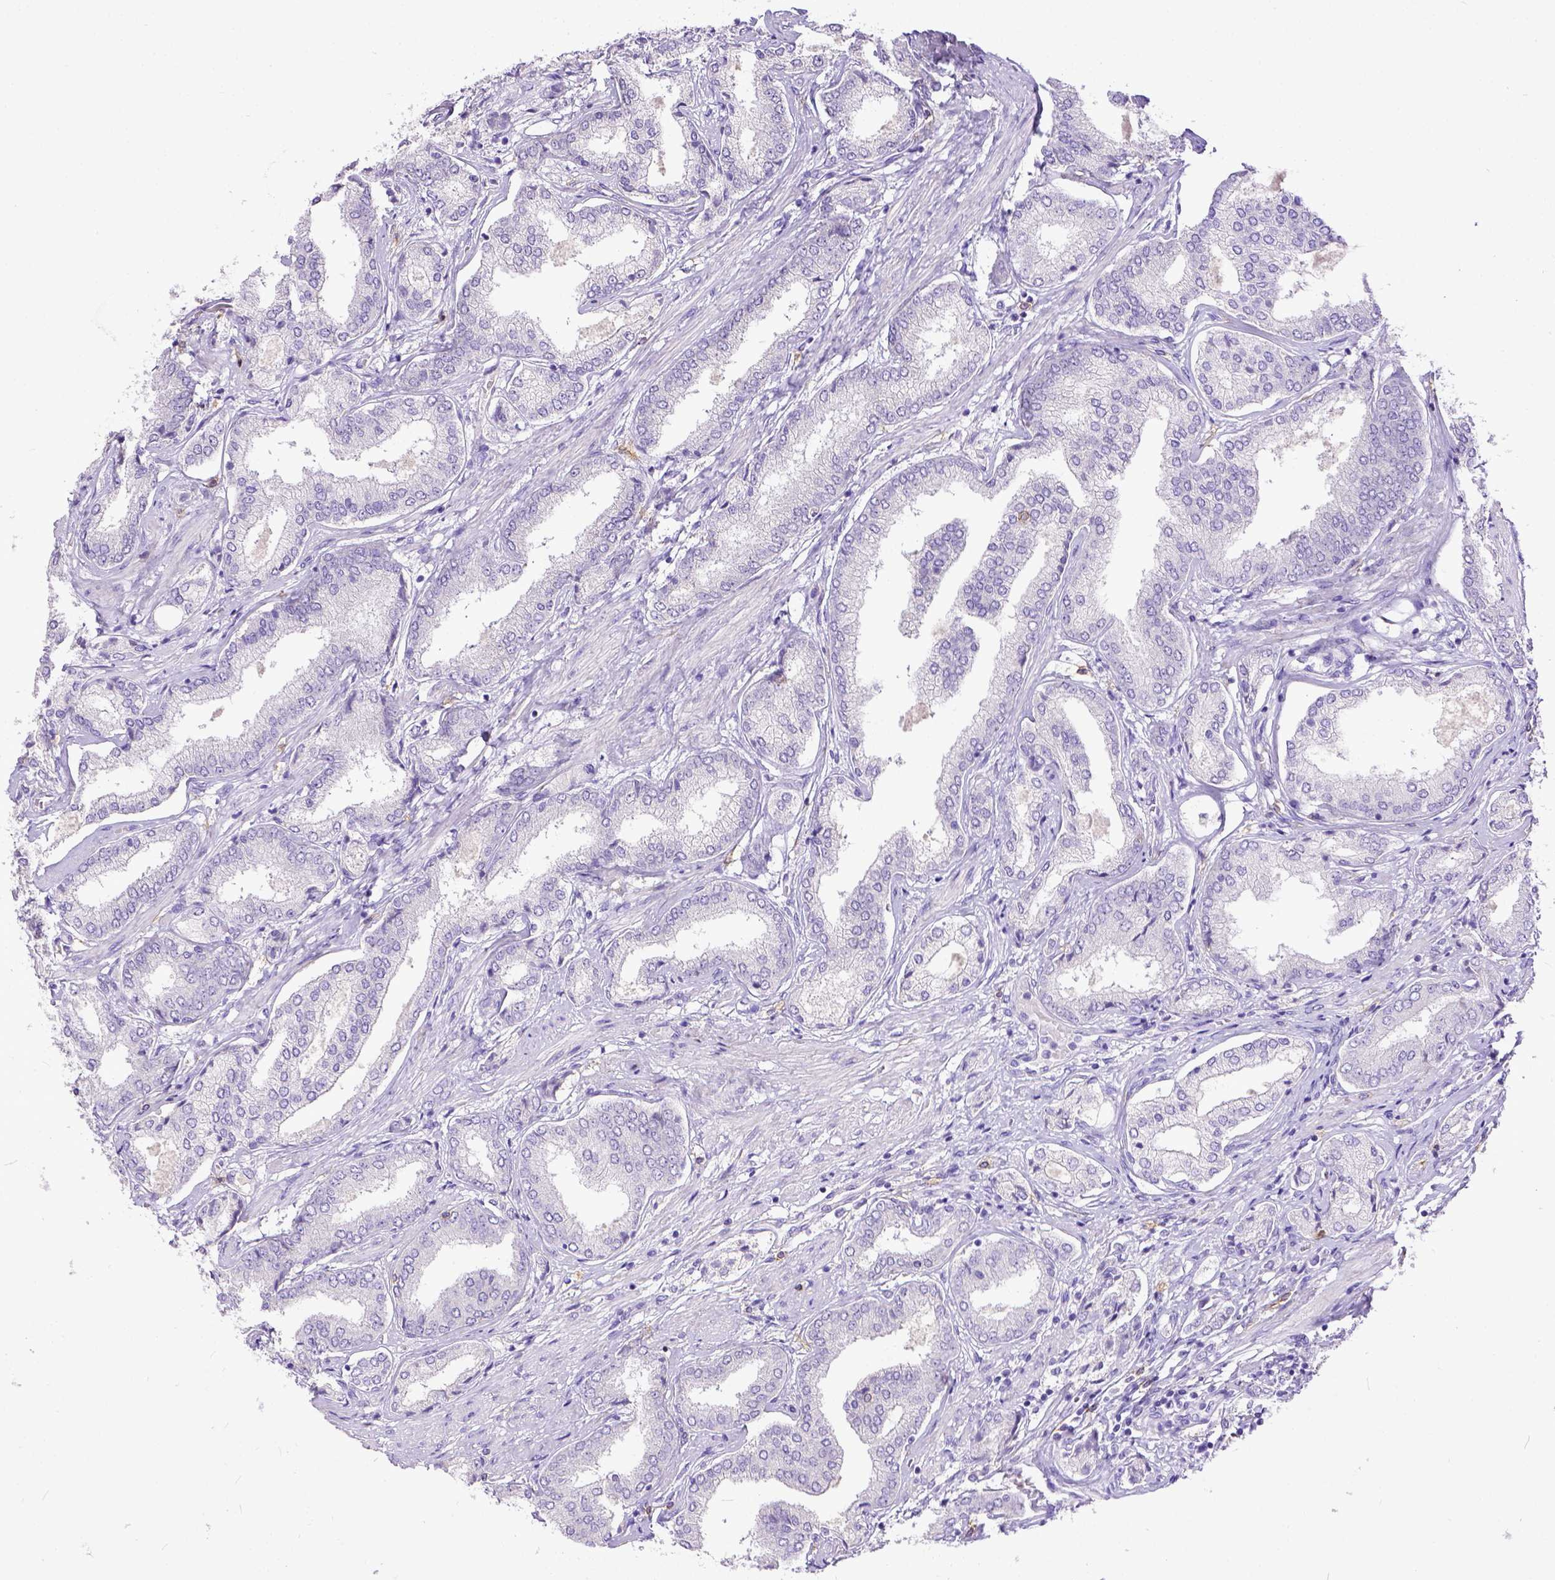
{"staining": {"intensity": "negative", "quantity": "none", "location": "none"}, "tissue": "prostate cancer", "cell_type": "Tumor cells", "image_type": "cancer", "snomed": [{"axis": "morphology", "description": "Adenocarcinoma, NOS"}, {"axis": "topography", "description": "Prostate"}], "caption": "Immunohistochemistry of prostate adenocarcinoma exhibits no staining in tumor cells.", "gene": "KIT", "patient": {"sex": "male", "age": 63}}